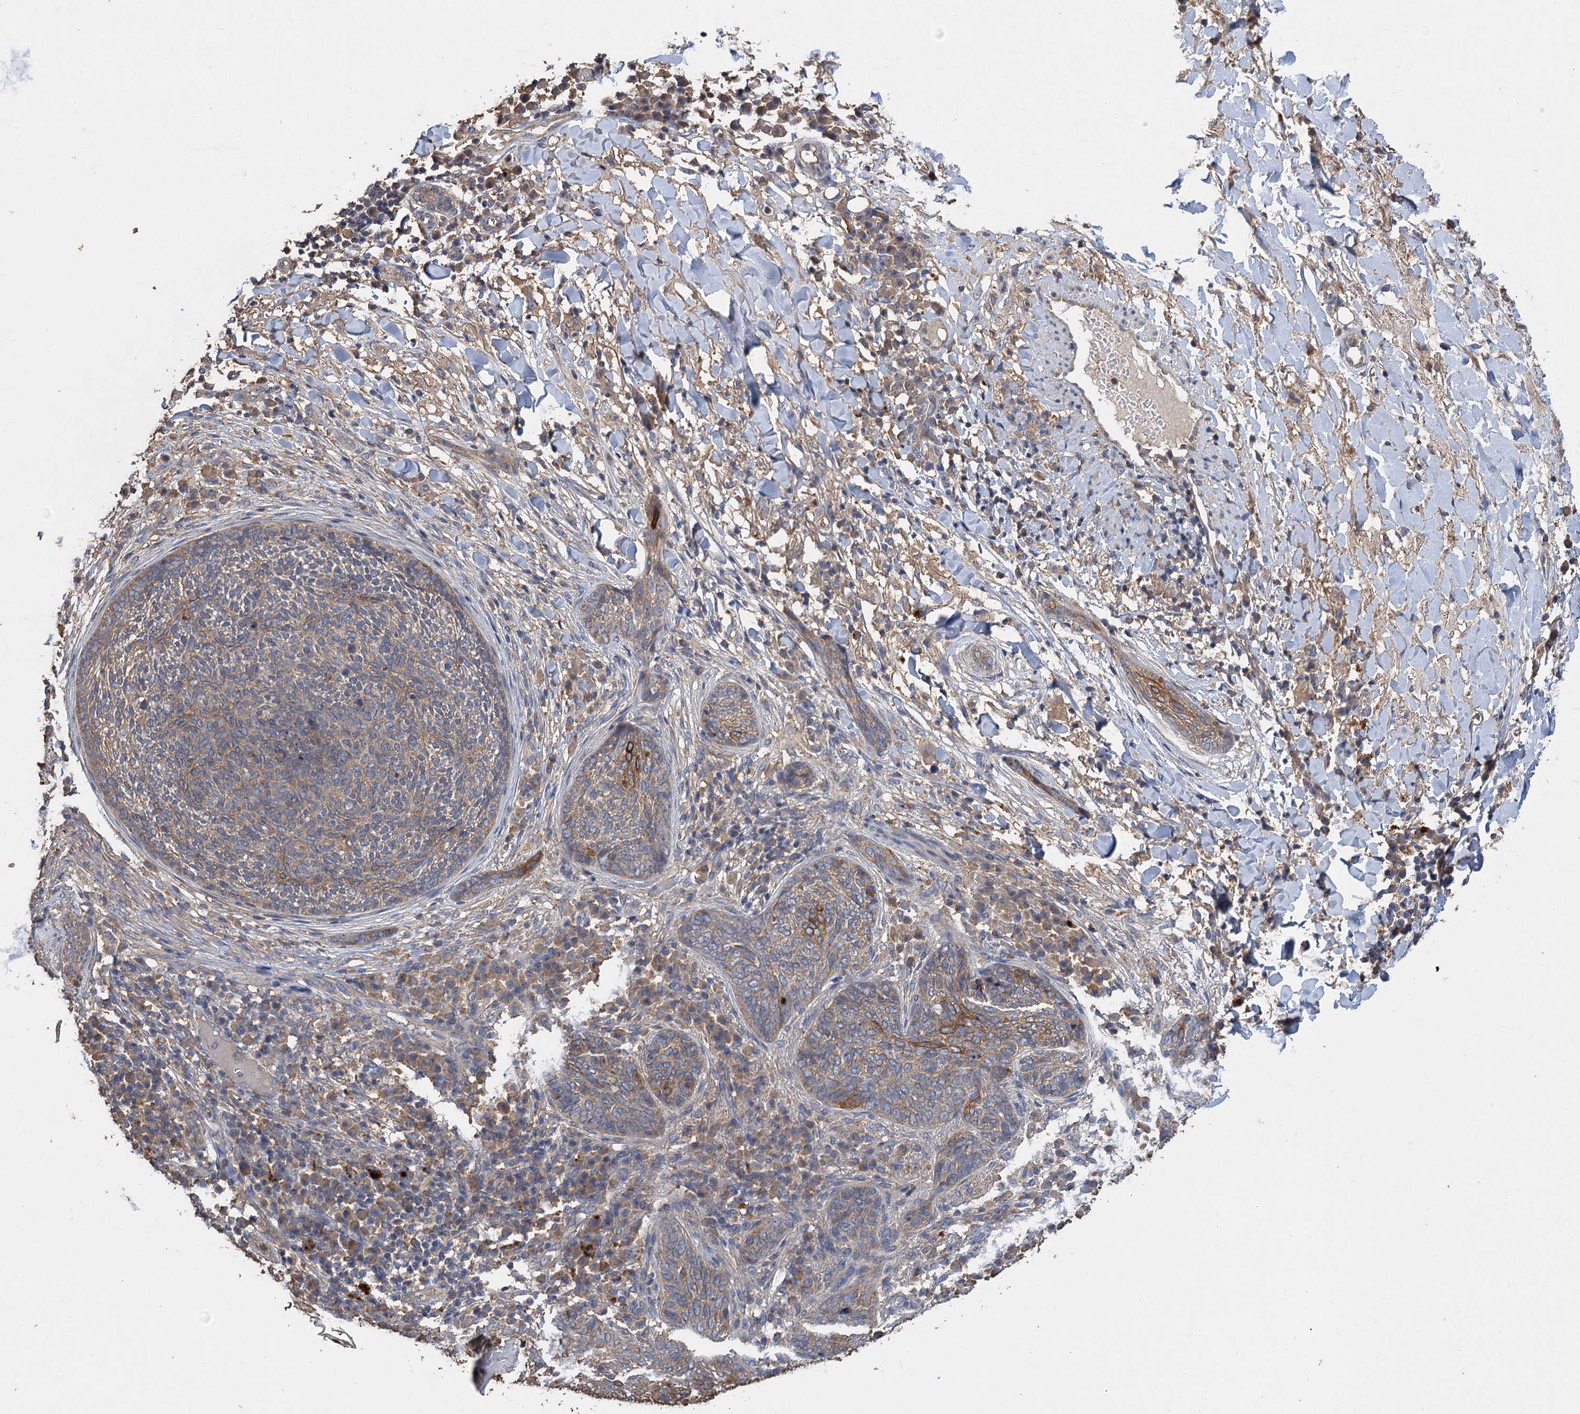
{"staining": {"intensity": "moderate", "quantity": "<25%", "location": "cytoplasmic/membranous"}, "tissue": "skin cancer", "cell_type": "Tumor cells", "image_type": "cancer", "snomed": [{"axis": "morphology", "description": "Basal cell carcinoma"}, {"axis": "topography", "description": "Skin"}], "caption": "A histopathology image showing moderate cytoplasmic/membranous expression in approximately <25% of tumor cells in skin basal cell carcinoma, as visualized by brown immunohistochemical staining.", "gene": "SCUBE3", "patient": {"sex": "male", "age": 85}}